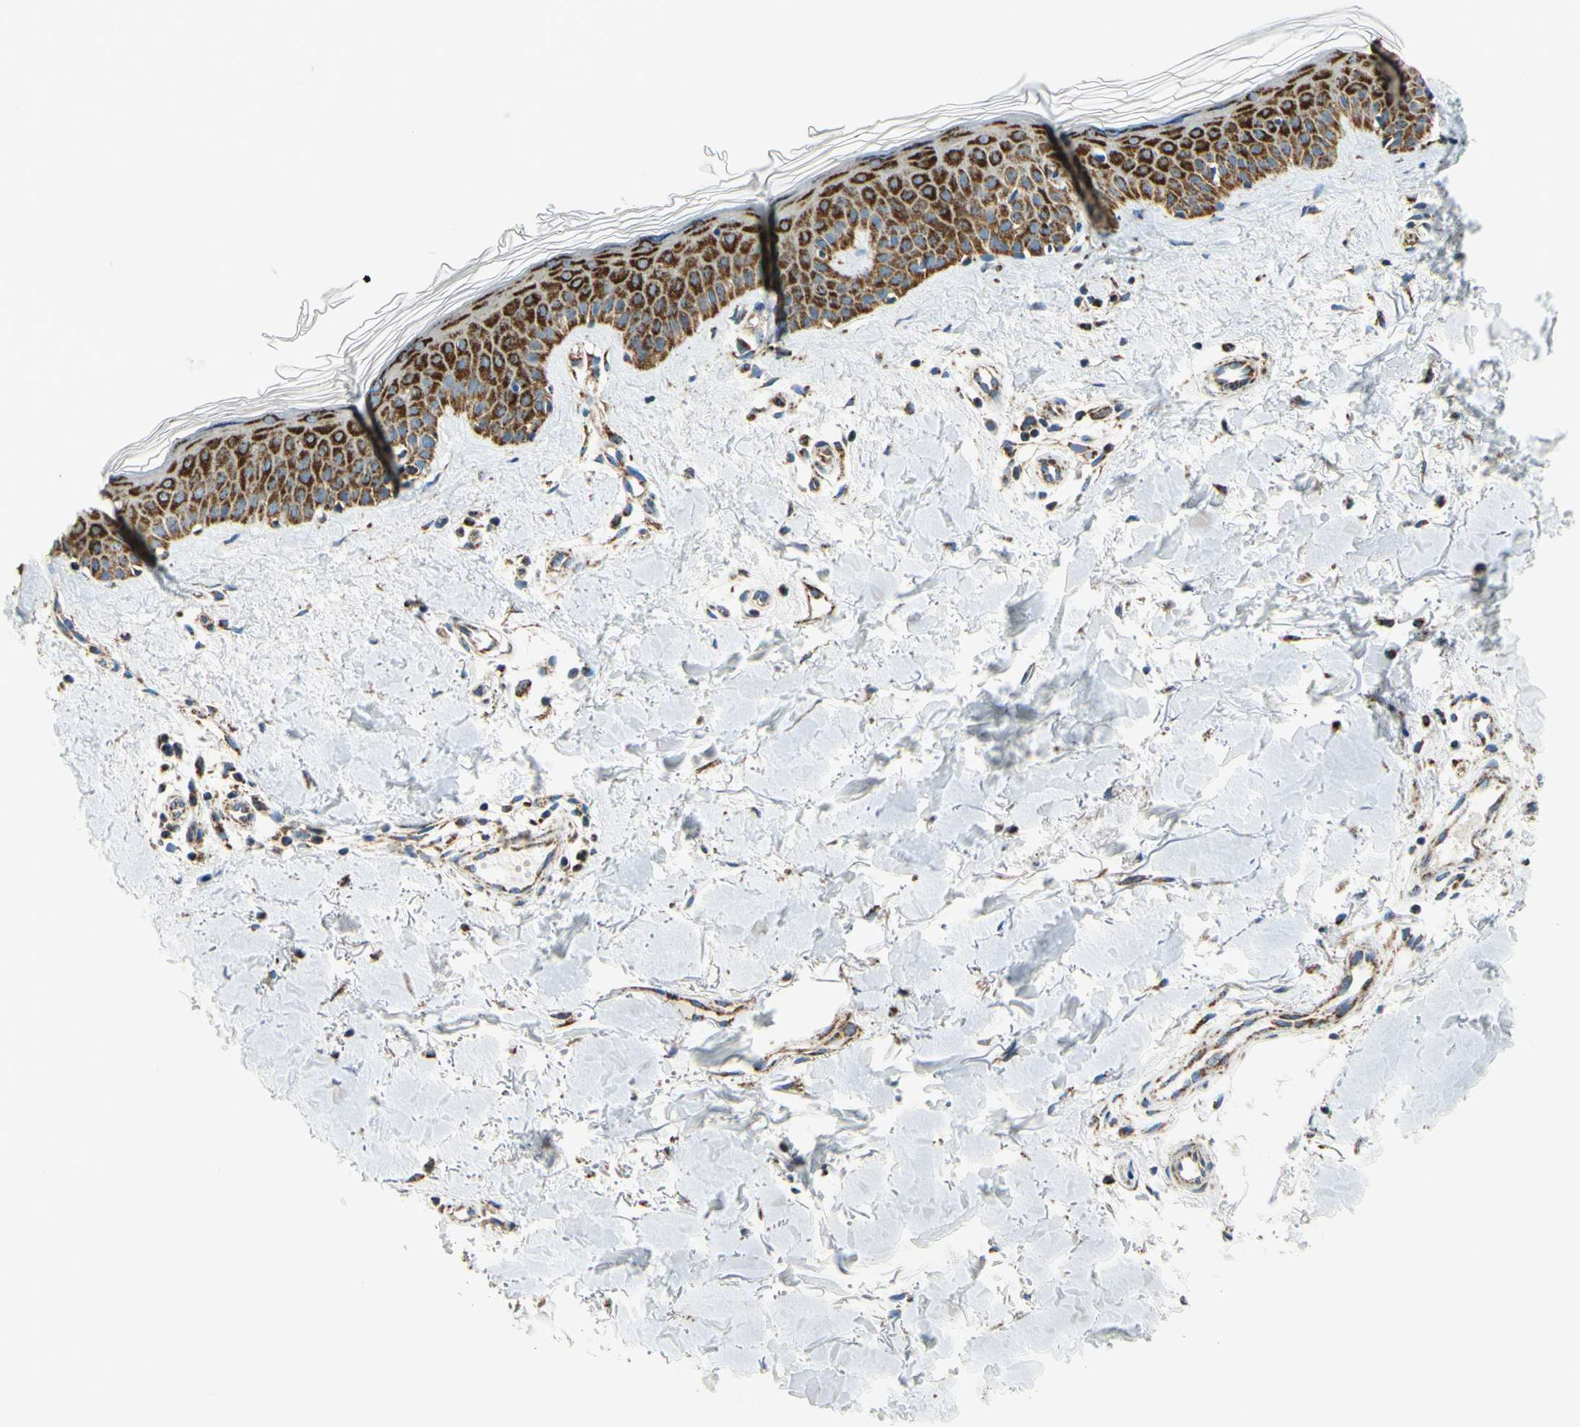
{"staining": {"intensity": "moderate", "quantity": ">75%", "location": "cytoplasmic/membranous"}, "tissue": "skin", "cell_type": "Fibroblasts", "image_type": "normal", "snomed": [{"axis": "morphology", "description": "Normal tissue, NOS"}, {"axis": "topography", "description": "Skin"}], "caption": "This micrograph demonstrates IHC staining of benign human skin, with medium moderate cytoplasmic/membranous staining in about >75% of fibroblasts.", "gene": "MAVS", "patient": {"sex": "male", "age": 67}}